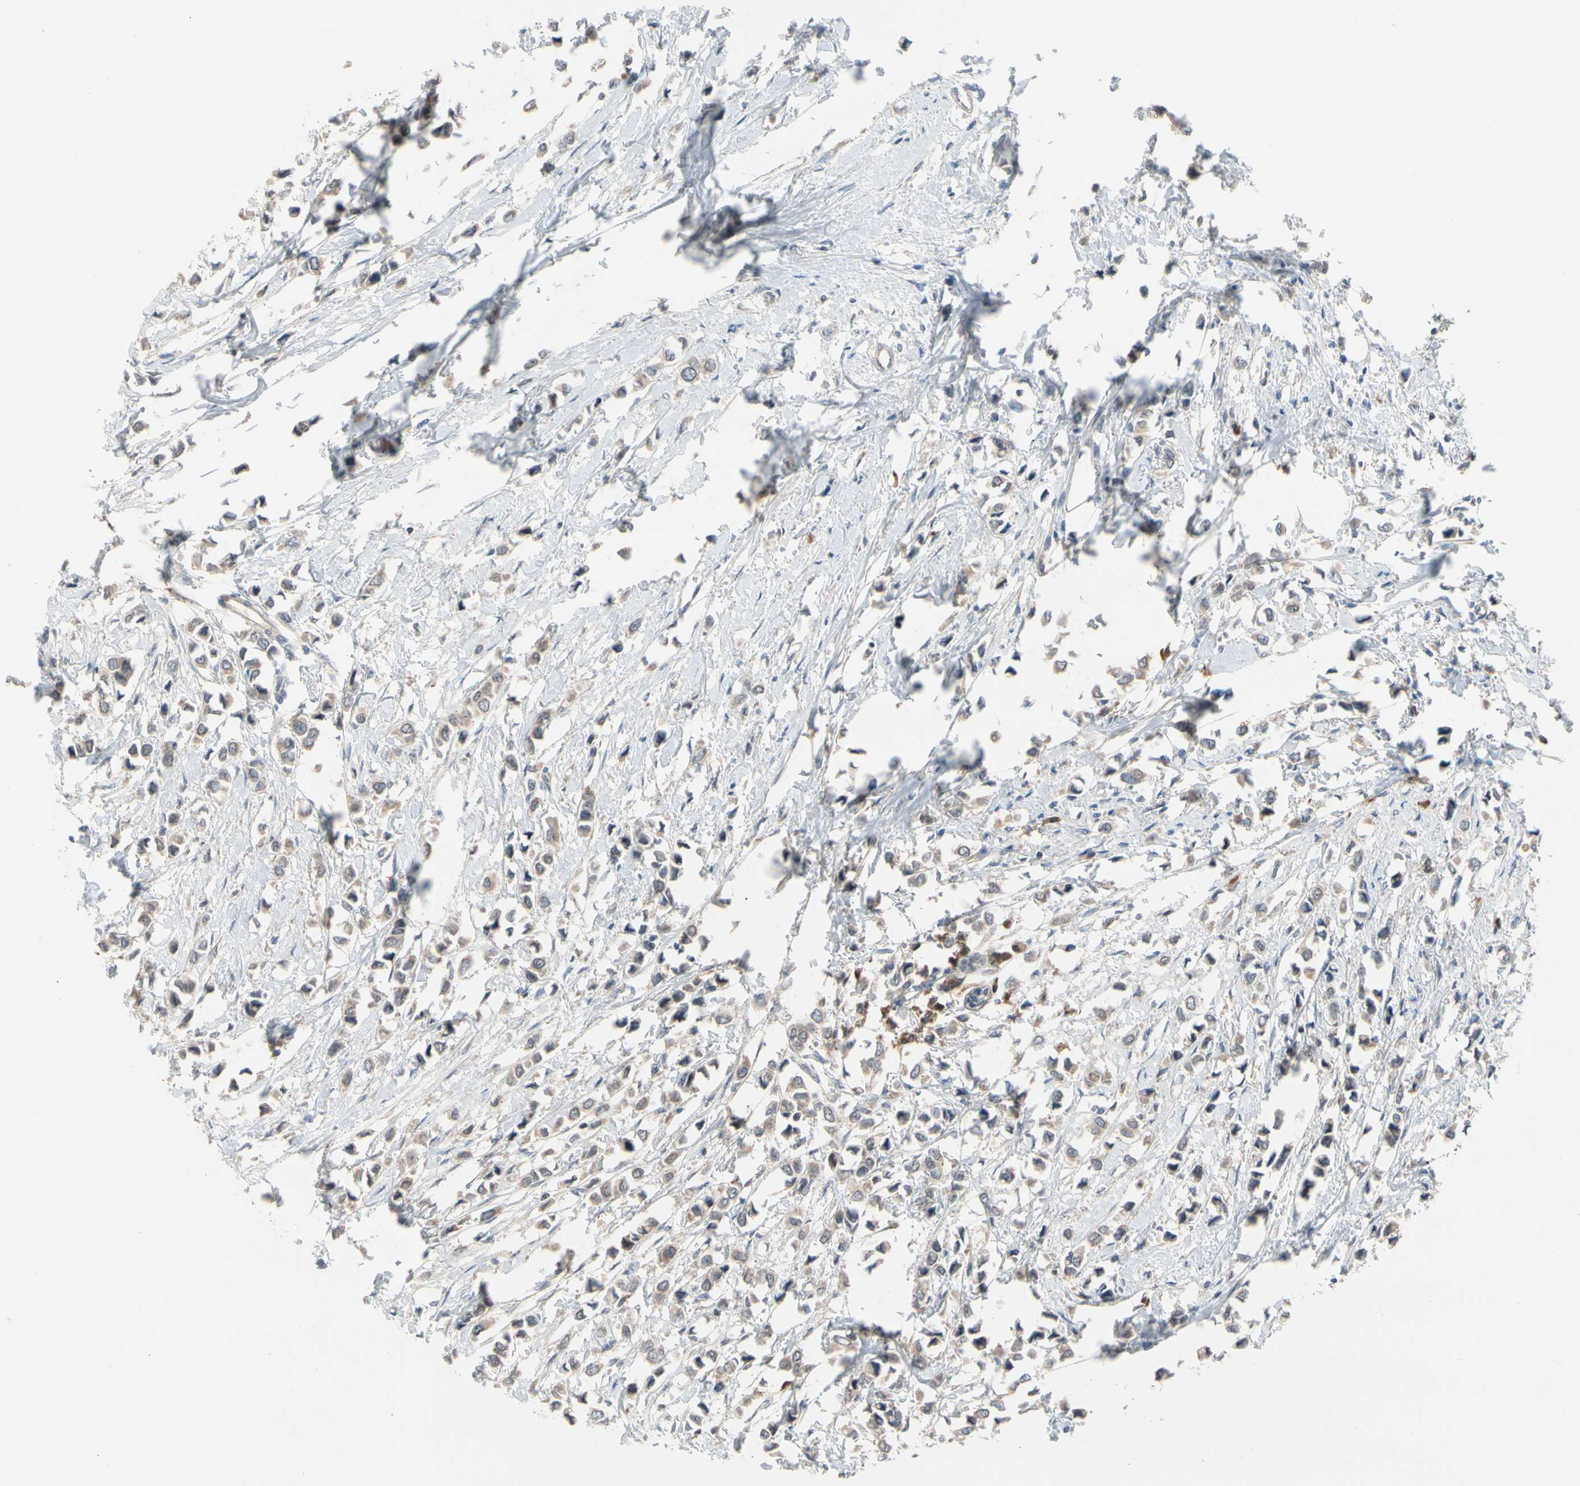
{"staining": {"intensity": "weak", "quantity": "25%-75%", "location": "cytoplasmic/membranous"}, "tissue": "breast cancer", "cell_type": "Tumor cells", "image_type": "cancer", "snomed": [{"axis": "morphology", "description": "Lobular carcinoma"}, {"axis": "topography", "description": "Breast"}], "caption": "Immunohistochemistry photomicrograph of human breast cancer stained for a protein (brown), which demonstrates low levels of weak cytoplasmic/membranous staining in approximately 25%-75% of tumor cells.", "gene": "MTHFS", "patient": {"sex": "female", "age": 51}}